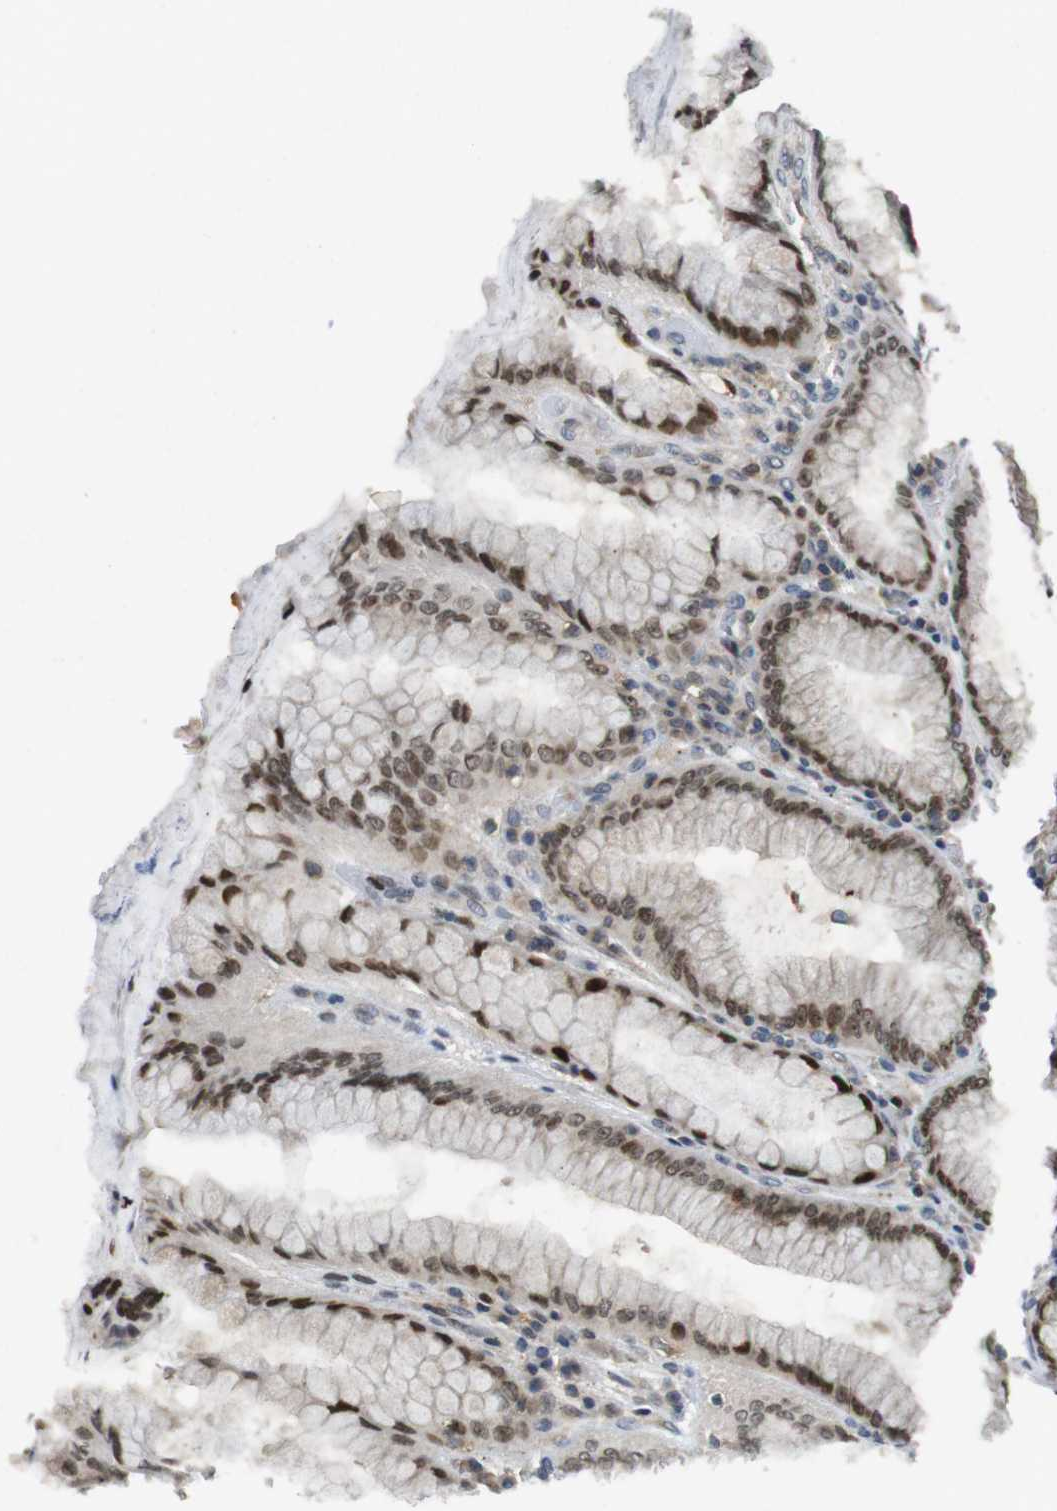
{"staining": {"intensity": "moderate", "quantity": "25%-75%", "location": "nuclear"}, "tissue": "stomach", "cell_type": "Glandular cells", "image_type": "normal", "snomed": [{"axis": "morphology", "description": "Normal tissue, NOS"}, {"axis": "topography", "description": "Stomach, lower"}], "caption": "A high-resolution image shows immunohistochemistry staining of unremarkable stomach, which reveals moderate nuclear staining in approximately 25%-75% of glandular cells.", "gene": "RCC1", "patient": {"sex": "female", "age": 76}}